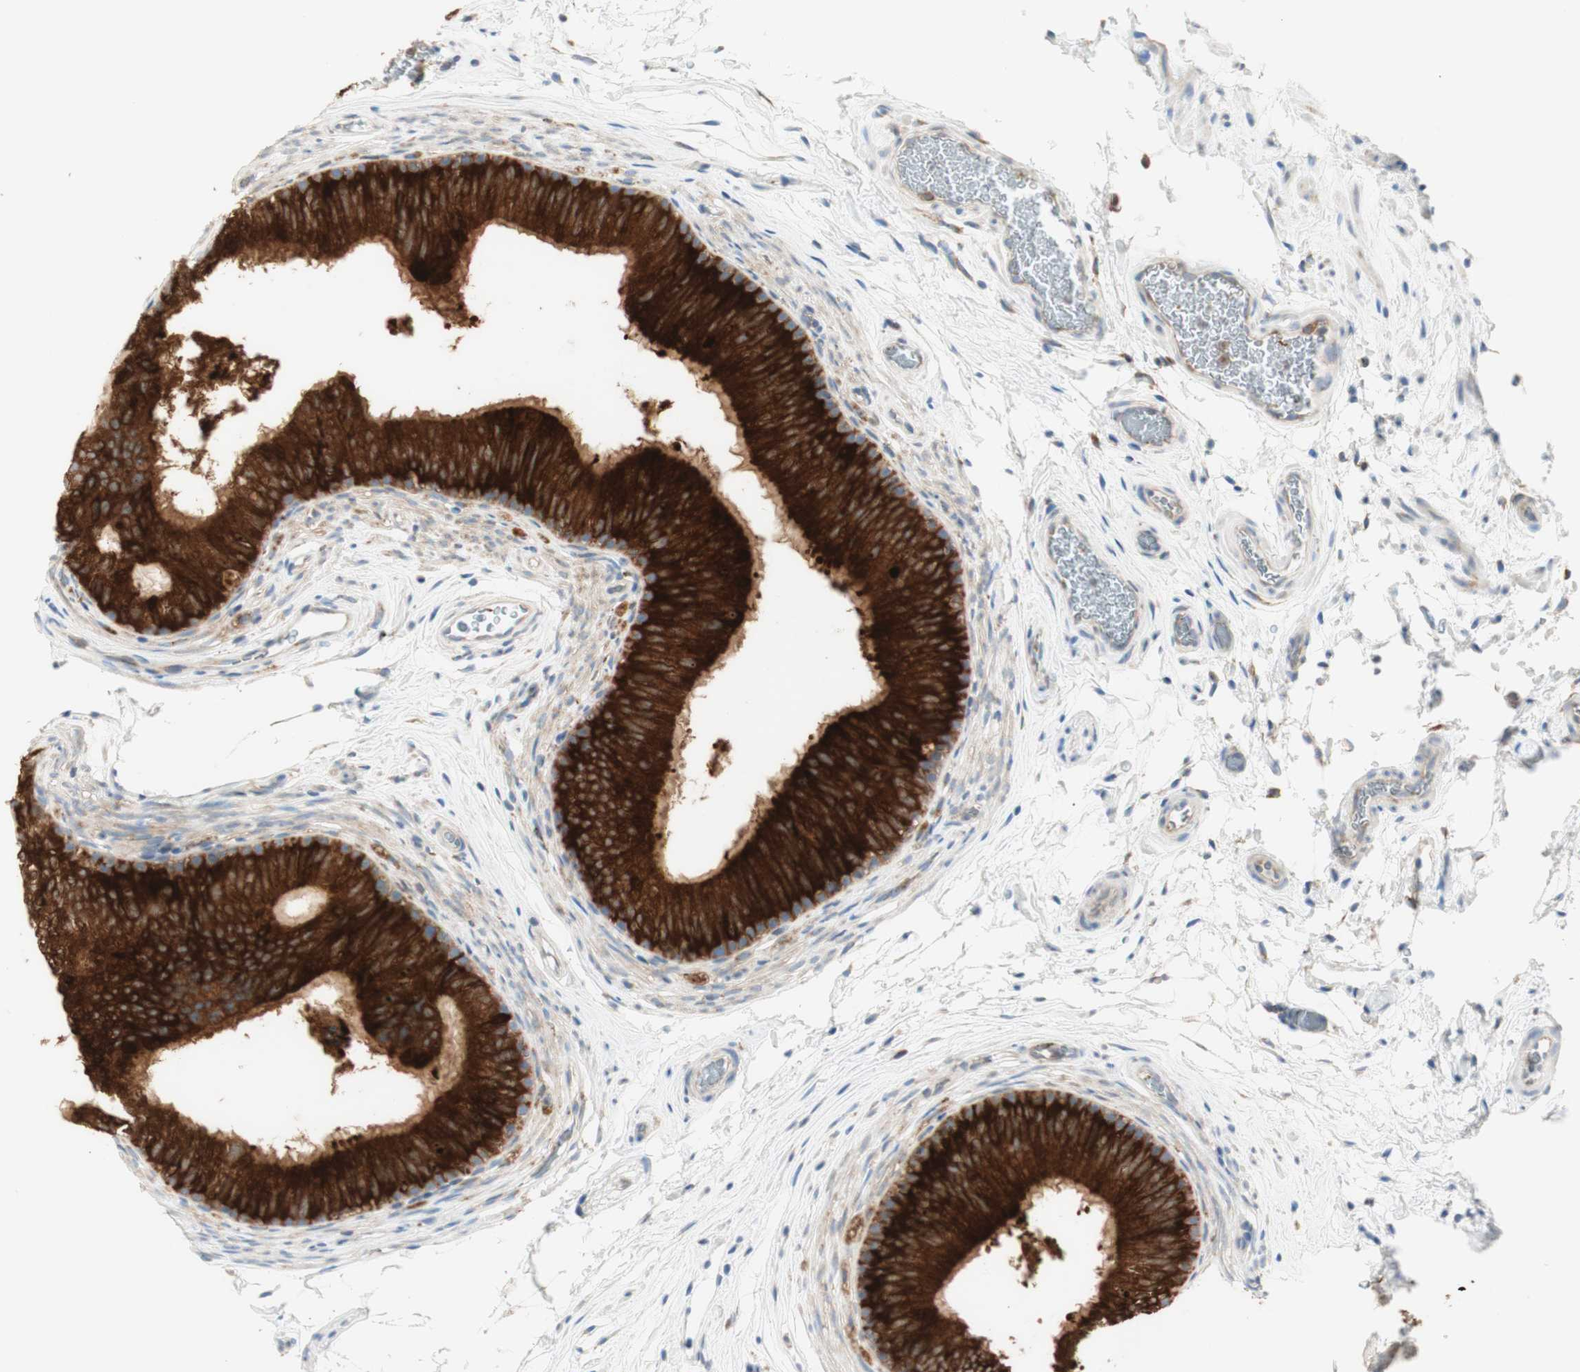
{"staining": {"intensity": "strong", "quantity": ">75%", "location": "cytoplasmic/membranous"}, "tissue": "epididymis", "cell_type": "Glandular cells", "image_type": "normal", "snomed": [{"axis": "morphology", "description": "Normal tissue, NOS"}, {"axis": "topography", "description": "Epididymis"}], "caption": "The histopathology image exhibits a brown stain indicating the presence of a protein in the cytoplasmic/membranous of glandular cells in epididymis. Immunohistochemistry (ihc) stains the protein in brown and the nuclei are stained blue.", "gene": "MANF", "patient": {"sex": "male", "age": 36}}